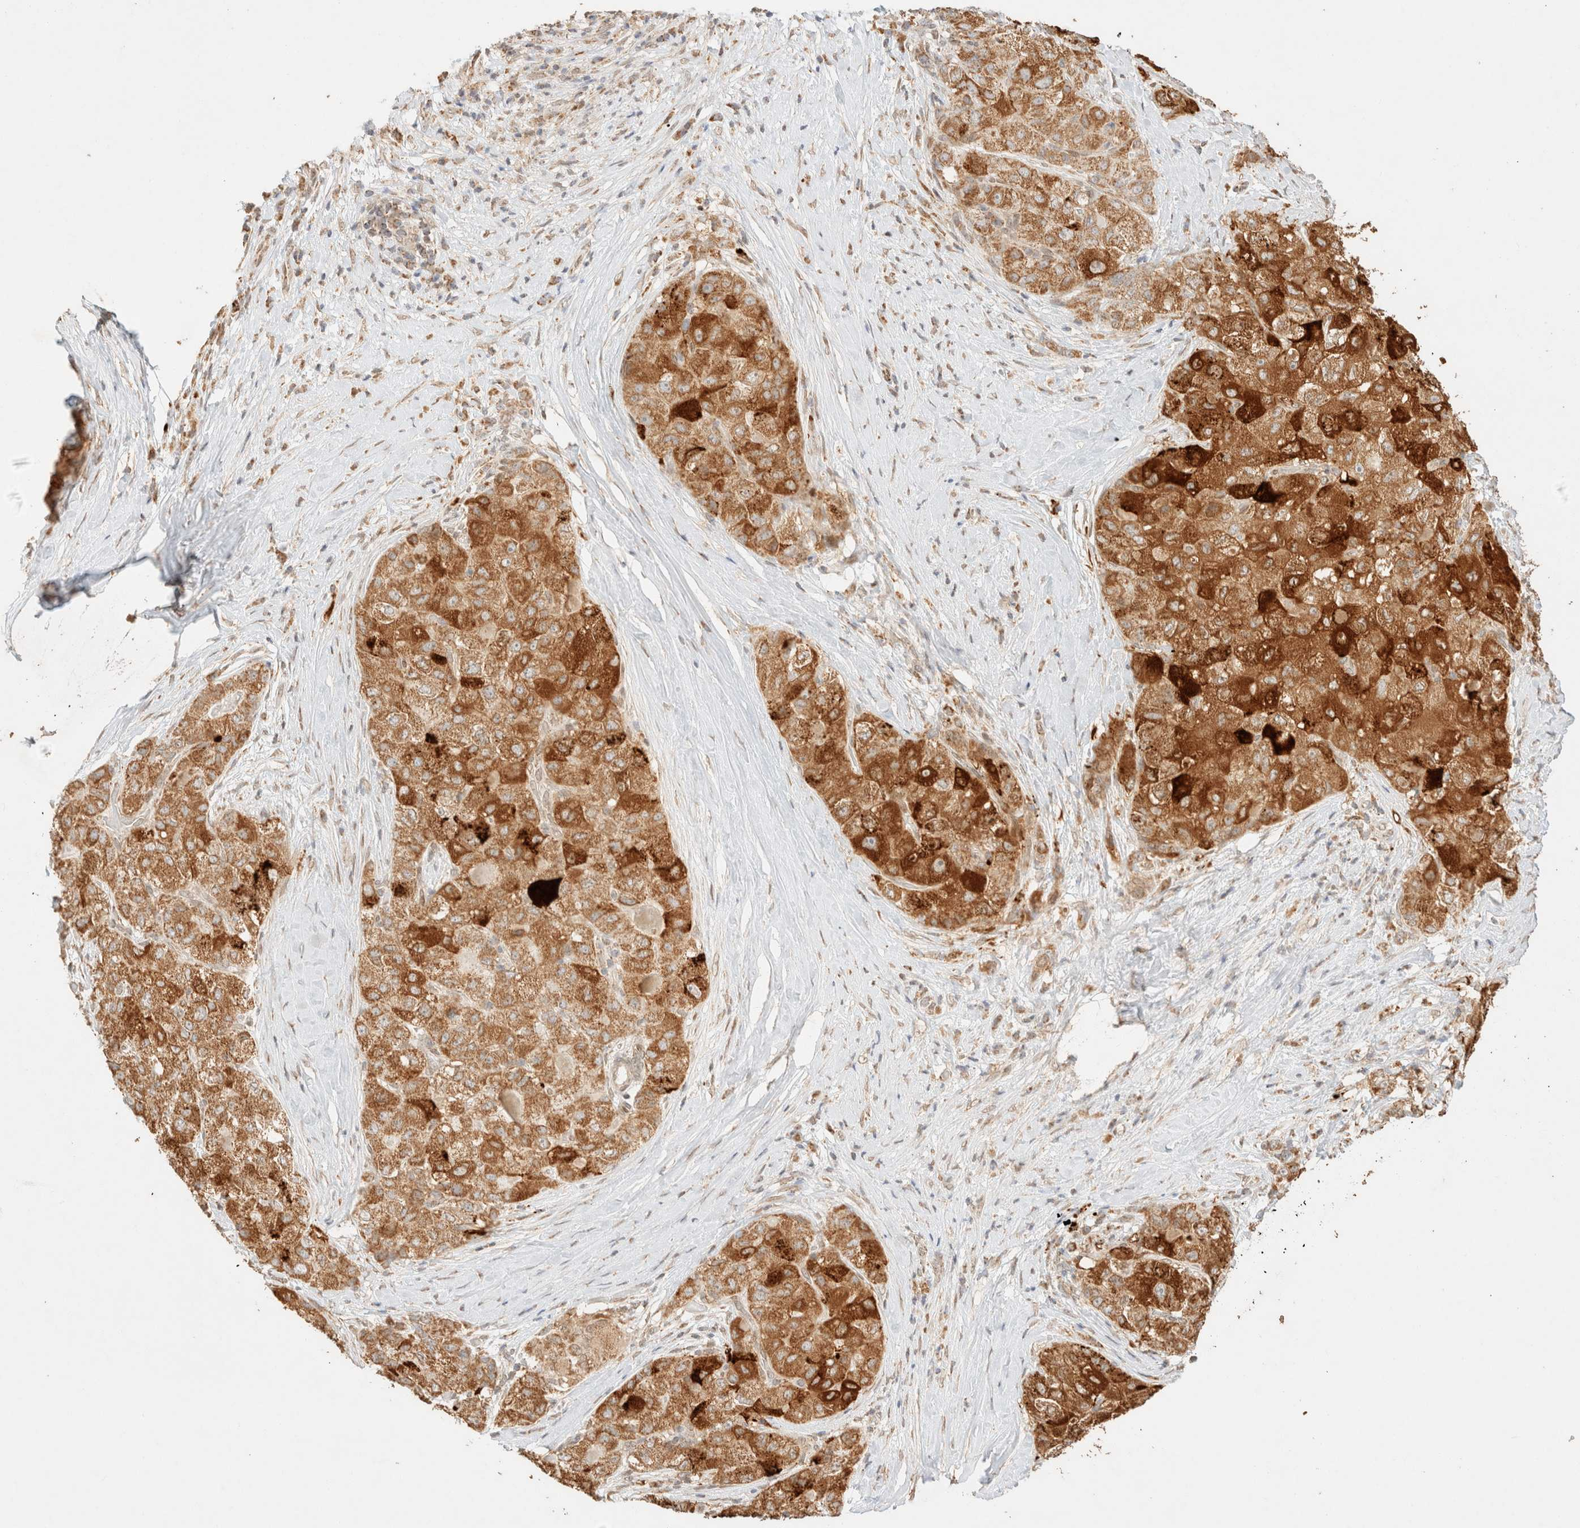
{"staining": {"intensity": "strong", "quantity": ">75%", "location": "cytoplasmic/membranous"}, "tissue": "liver cancer", "cell_type": "Tumor cells", "image_type": "cancer", "snomed": [{"axis": "morphology", "description": "Carcinoma, Hepatocellular, NOS"}, {"axis": "topography", "description": "Liver"}], "caption": "Protein expression analysis of human liver cancer reveals strong cytoplasmic/membranous positivity in about >75% of tumor cells.", "gene": "TACO1", "patient": {"sex": "male", "age": 80}}